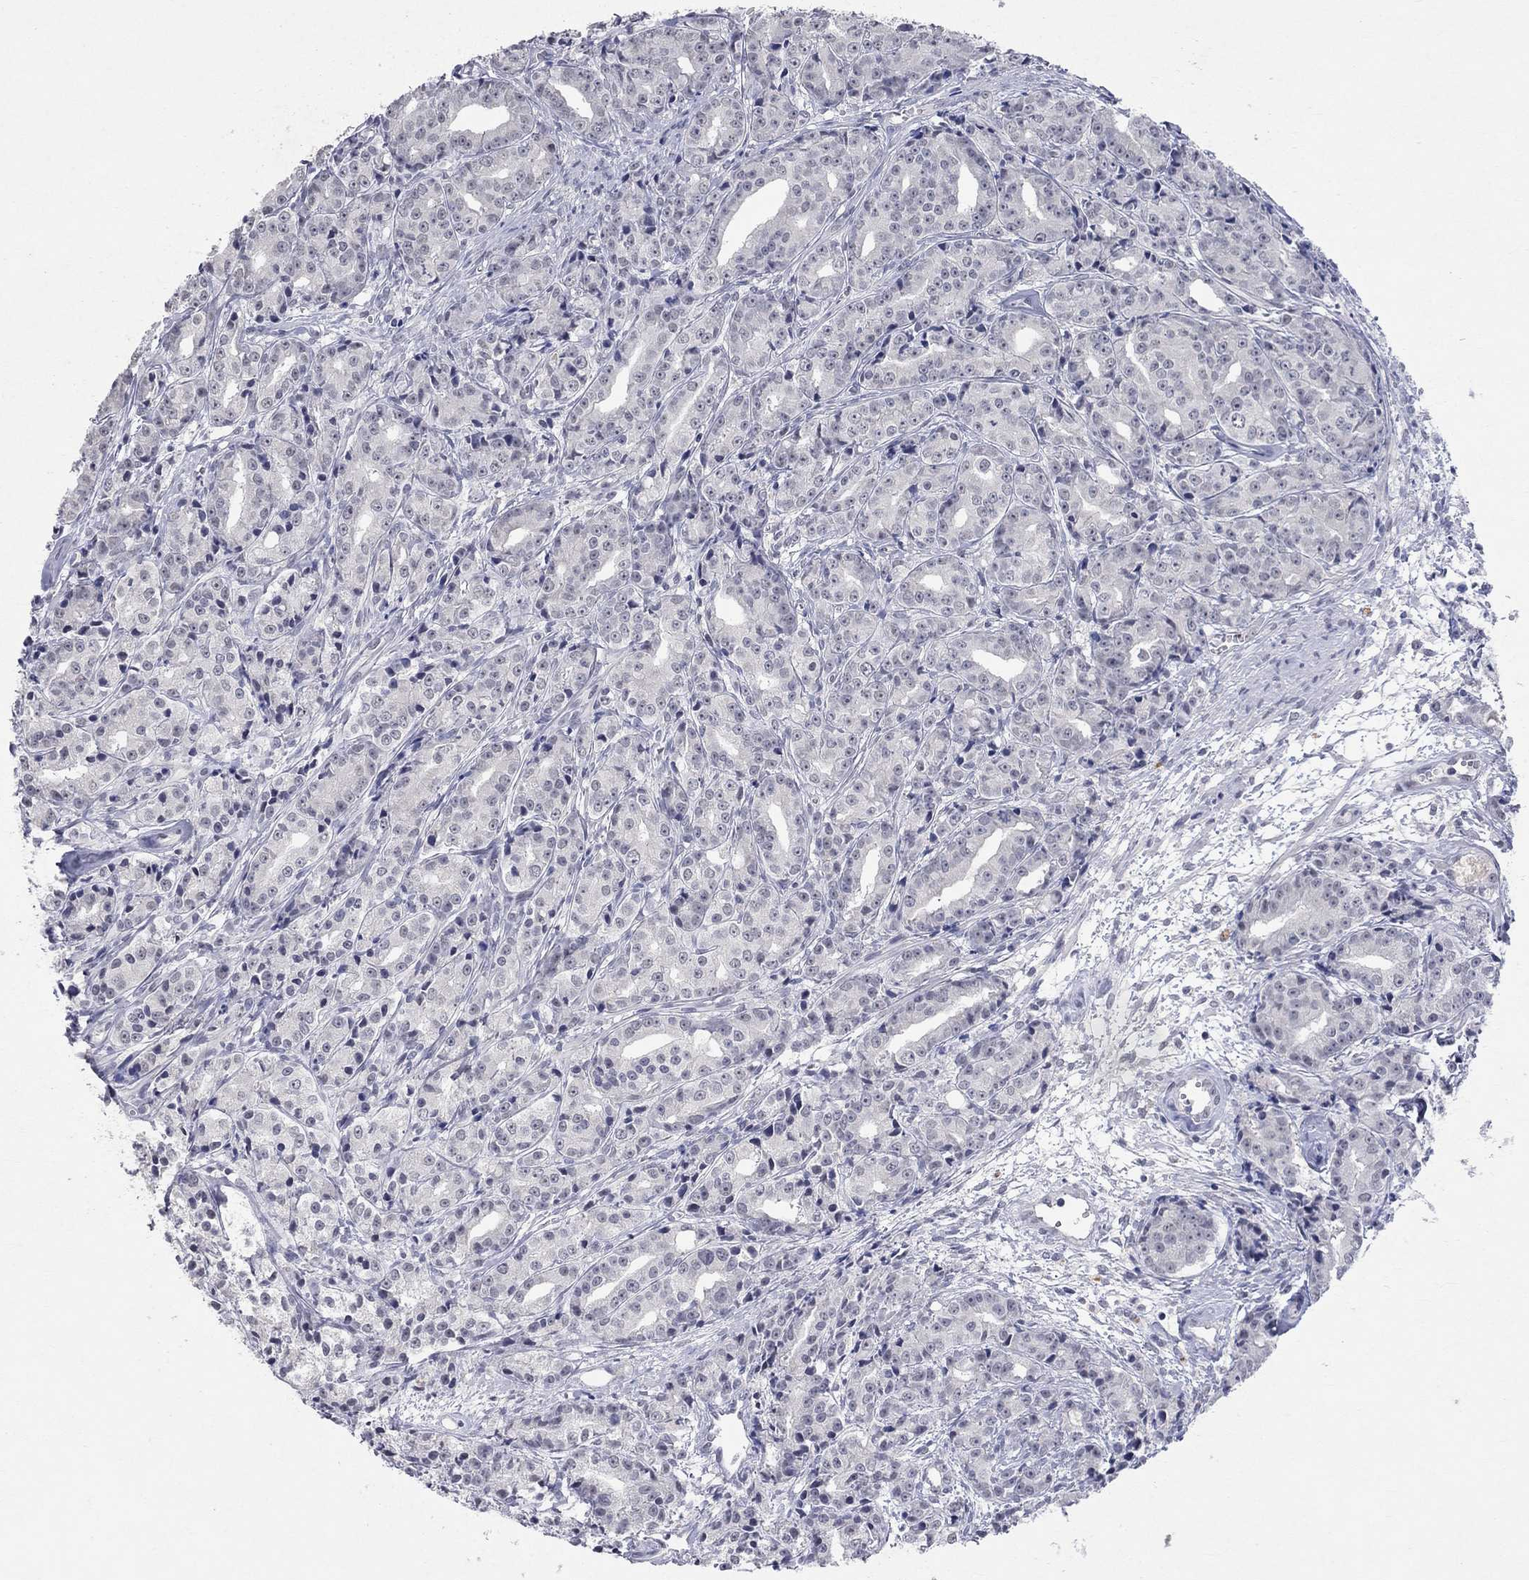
{"staining": {"intensity": "negative", "quantity": "none", "location": "none"}, "tissue": "prostate cancer", "cell_type": "Tumor cells", "image_type": "cancer", "snomed": [{"axis": "morphology", "description": "Adenocarcinoma, Medium grade"}, {"axis": "topography", "description": "Prostate"}], "caption": "High magnification brightfield microscopy of prostate cancer (adenocarcinoma (medium-grade)) stained with DAB (brown) and counterstained with hematoxylin (blue): tumor cells show no significant positivity.", "gene": "TMEM143", "patient": {"sex": "male", "age": 74}}